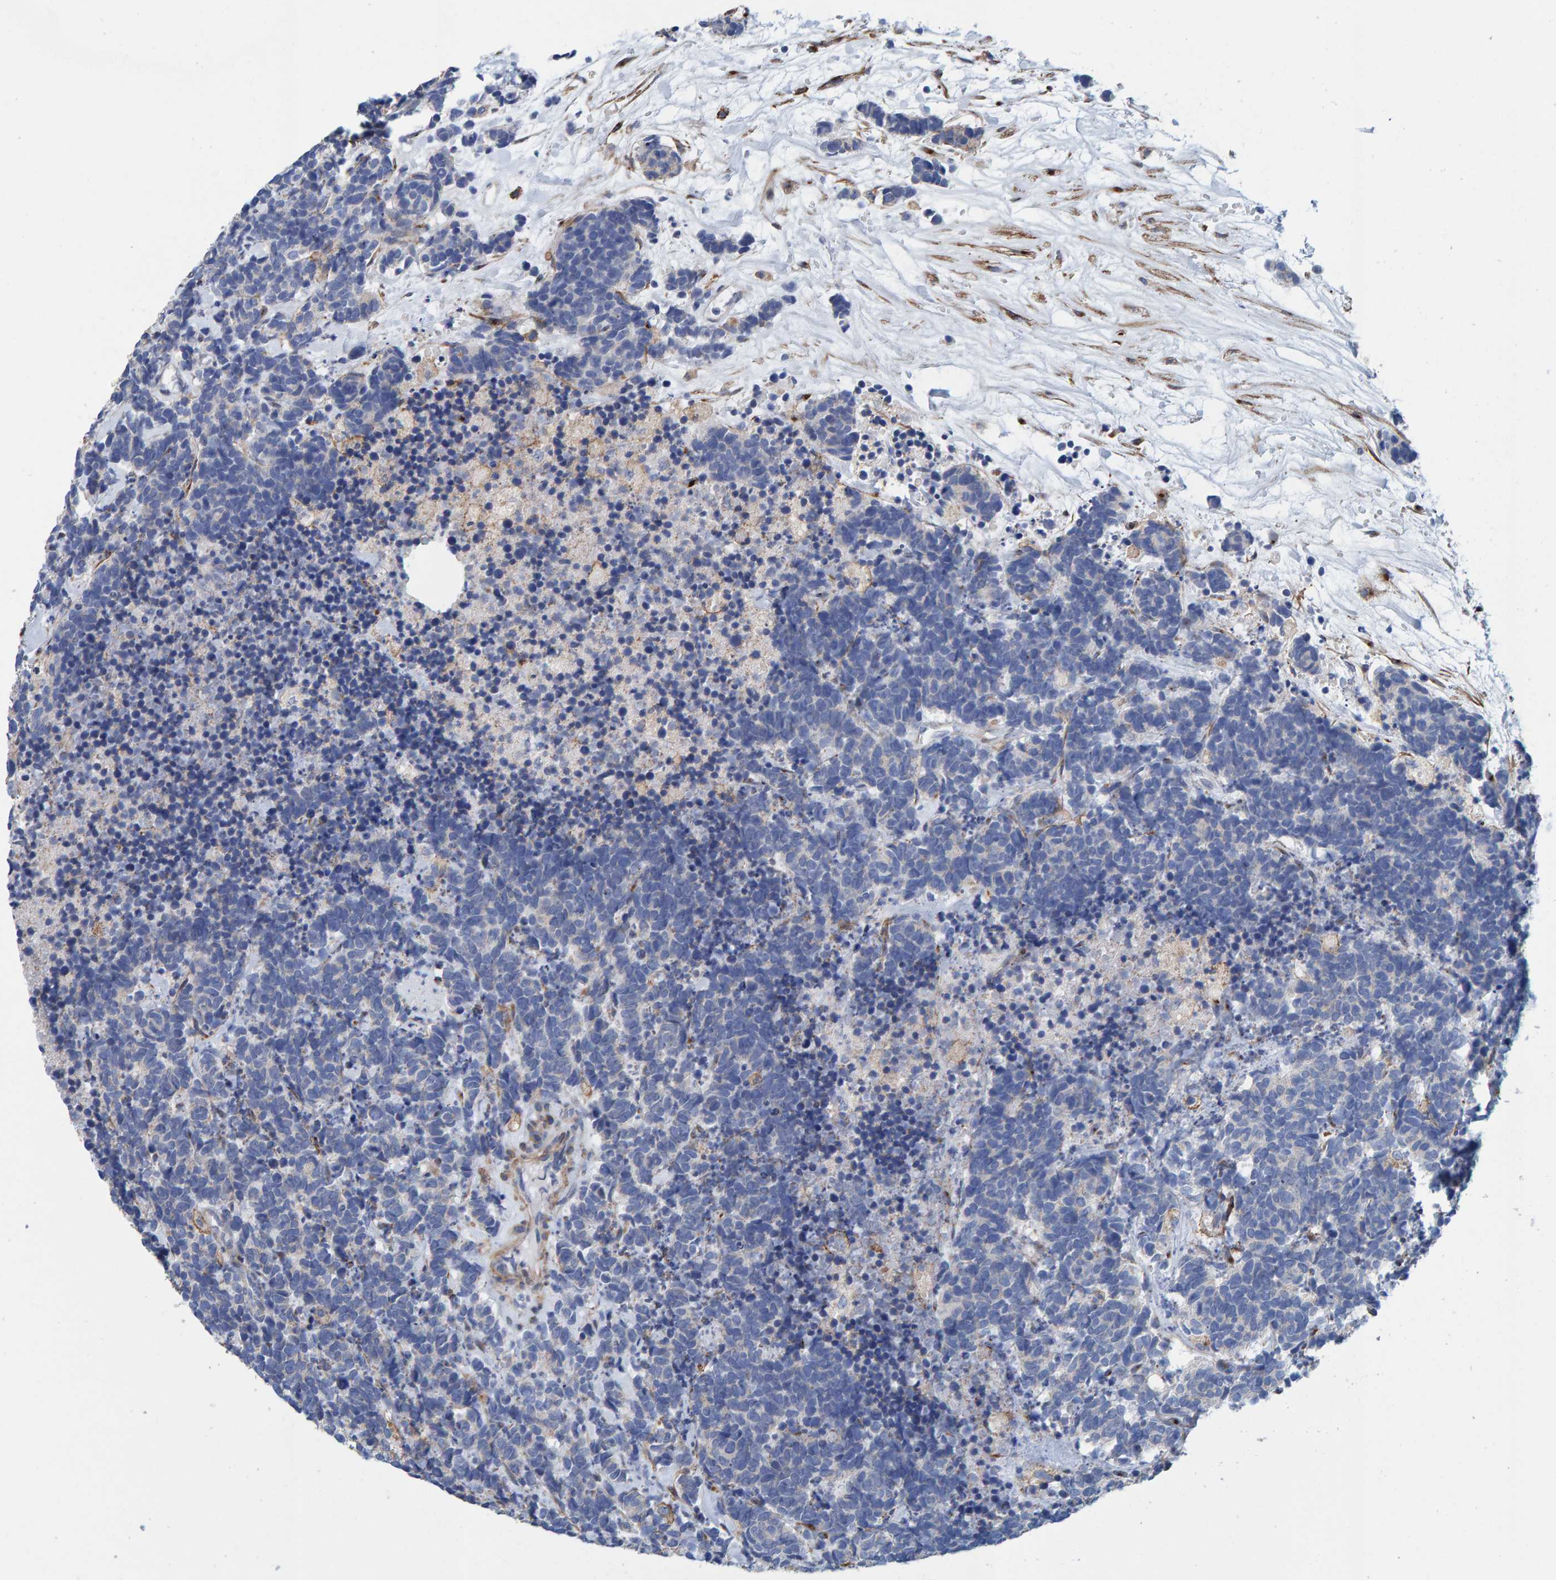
{"staining": {"intensity": "negative", "quantity": "none", "location": "none"}, "tissue": "carcinoid", "cell_type": "Tumor cells", "image_type": "cancer", "snomed": [{"axis": "morphology", "description": "Carcinoma, NOS"}, {"axis": "morphology", "description": "Carcinoid, malignant, NOS"}, {"axis": "topography", "description": "Urinary bladder"}], "caption": "Tumor cells show no significant positivity in carcinoma.", "gene": "LRP1", "patient": {"sex": "male", "age": 57}}